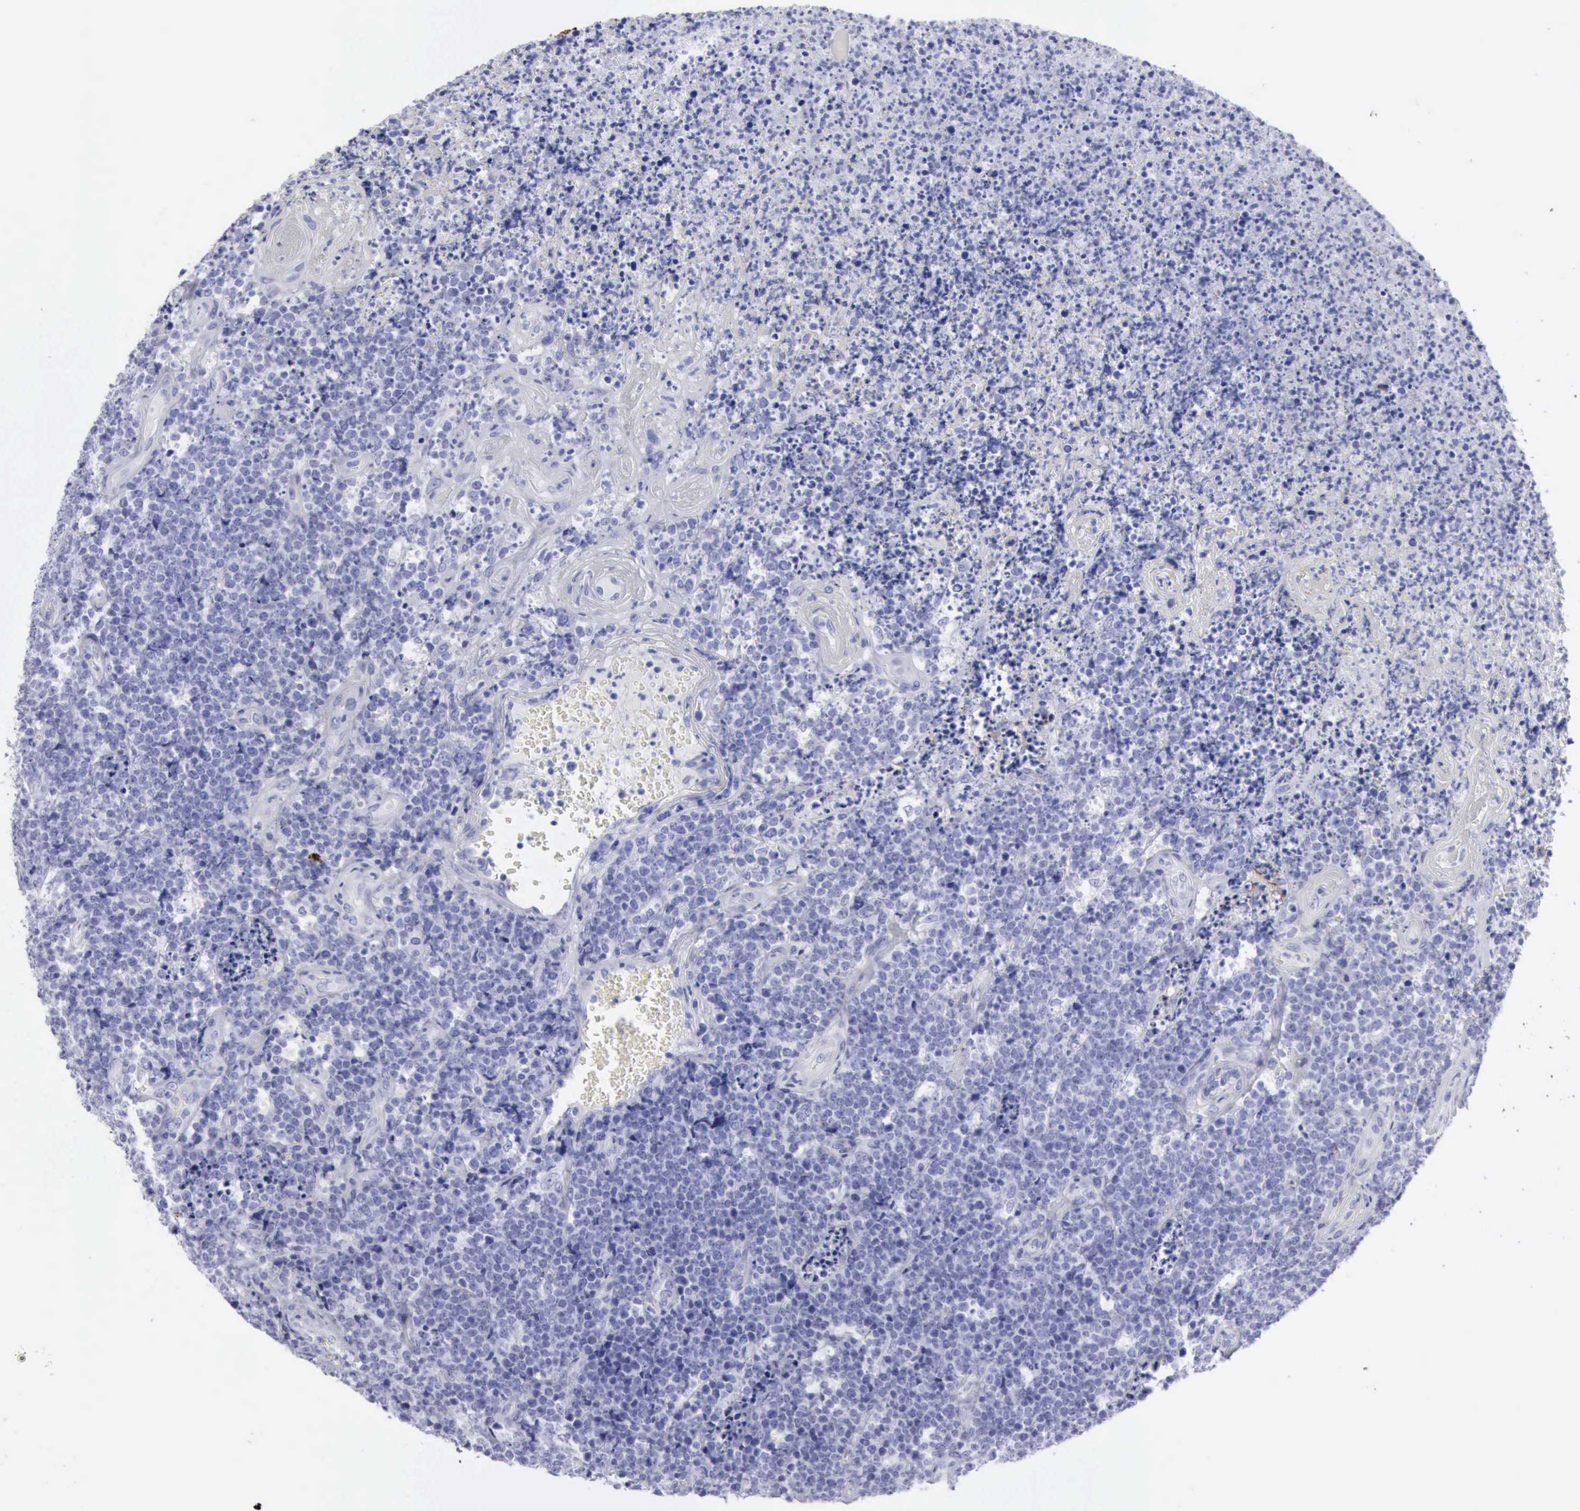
{"staining": {"intensity": "negative", "quantity": "none", "location": "none"}, "tissue": "lymphoma", "cell_type": "Tumor cells", "image_type": "cancer", "snomed": [{"axis": "morphology", "description": "Malignant lymphoma, non-Hodgkin's type, High grade"}, {"axis": "topography", "description": "Small intestine"}, {"axis": "topography", "description": "Colon"}], "caption": "High-grade malignant lymphoma, non-Hodgkin's type was stained to show a protein in brown. There is no significant expression in tumor cells.", "gene": "NCAM1", "patient": {"sex": "male", "age": 8}}